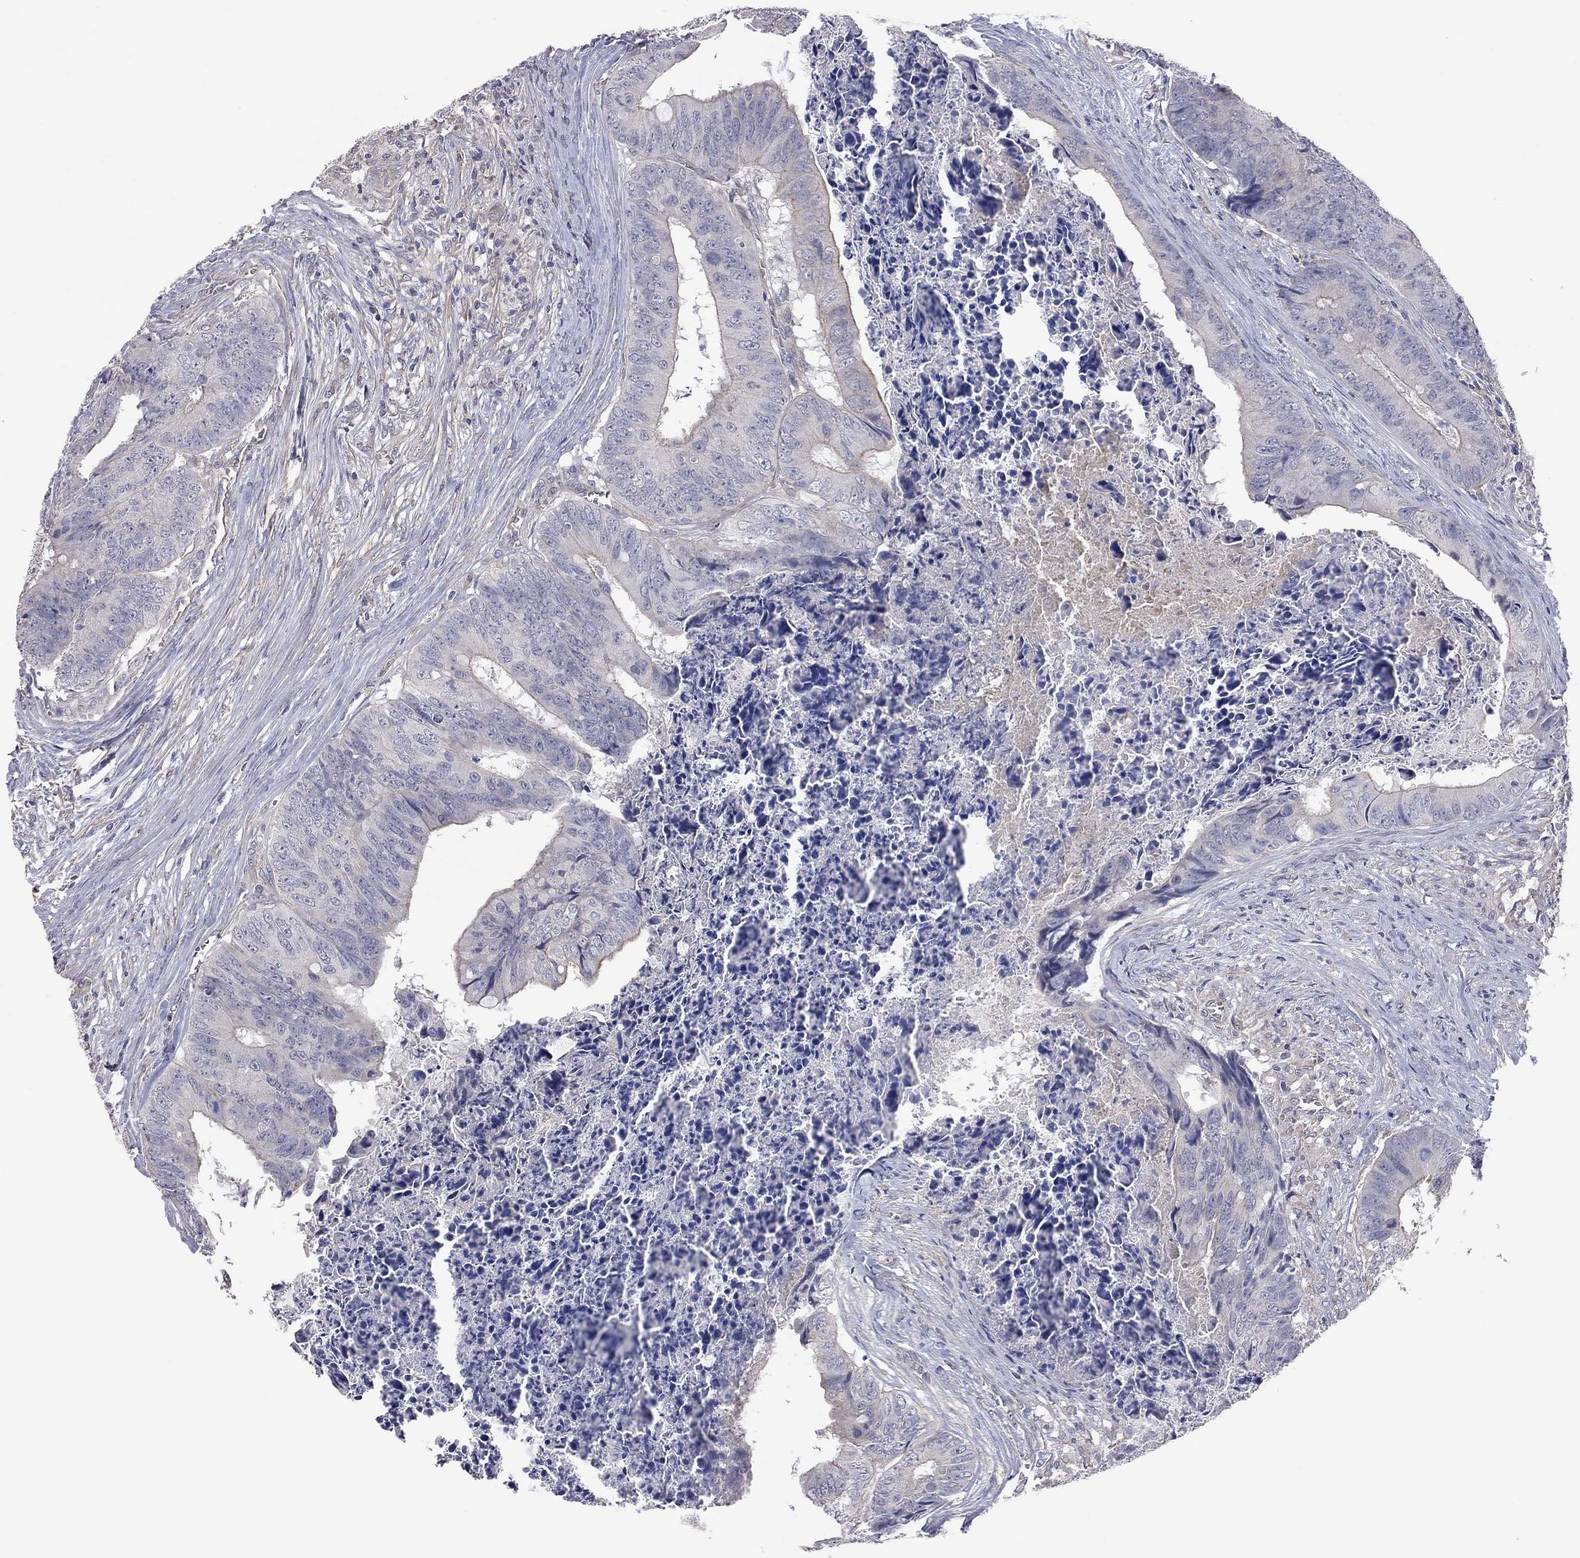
{"staining": {"intensity": "weak", "quantity": "<25%", "location": "cytoplasmic/membranous"}, "tissue": "colorectal cancer", "cell_type": "Tumor cells", "image_type": "cancer", "snomed": [{"axis": "morphology", "description": "Adenocarcinoma, NOS"}, {"axis": "topography", "description": "Colon"}], "caption": "Immunohistochemical staining of colorectal cancer (adenocarcinoma) reveals no significant expression in tumor cells.", "gene": "KCNB1", "patient": {"sex": "male", "age": 84}}